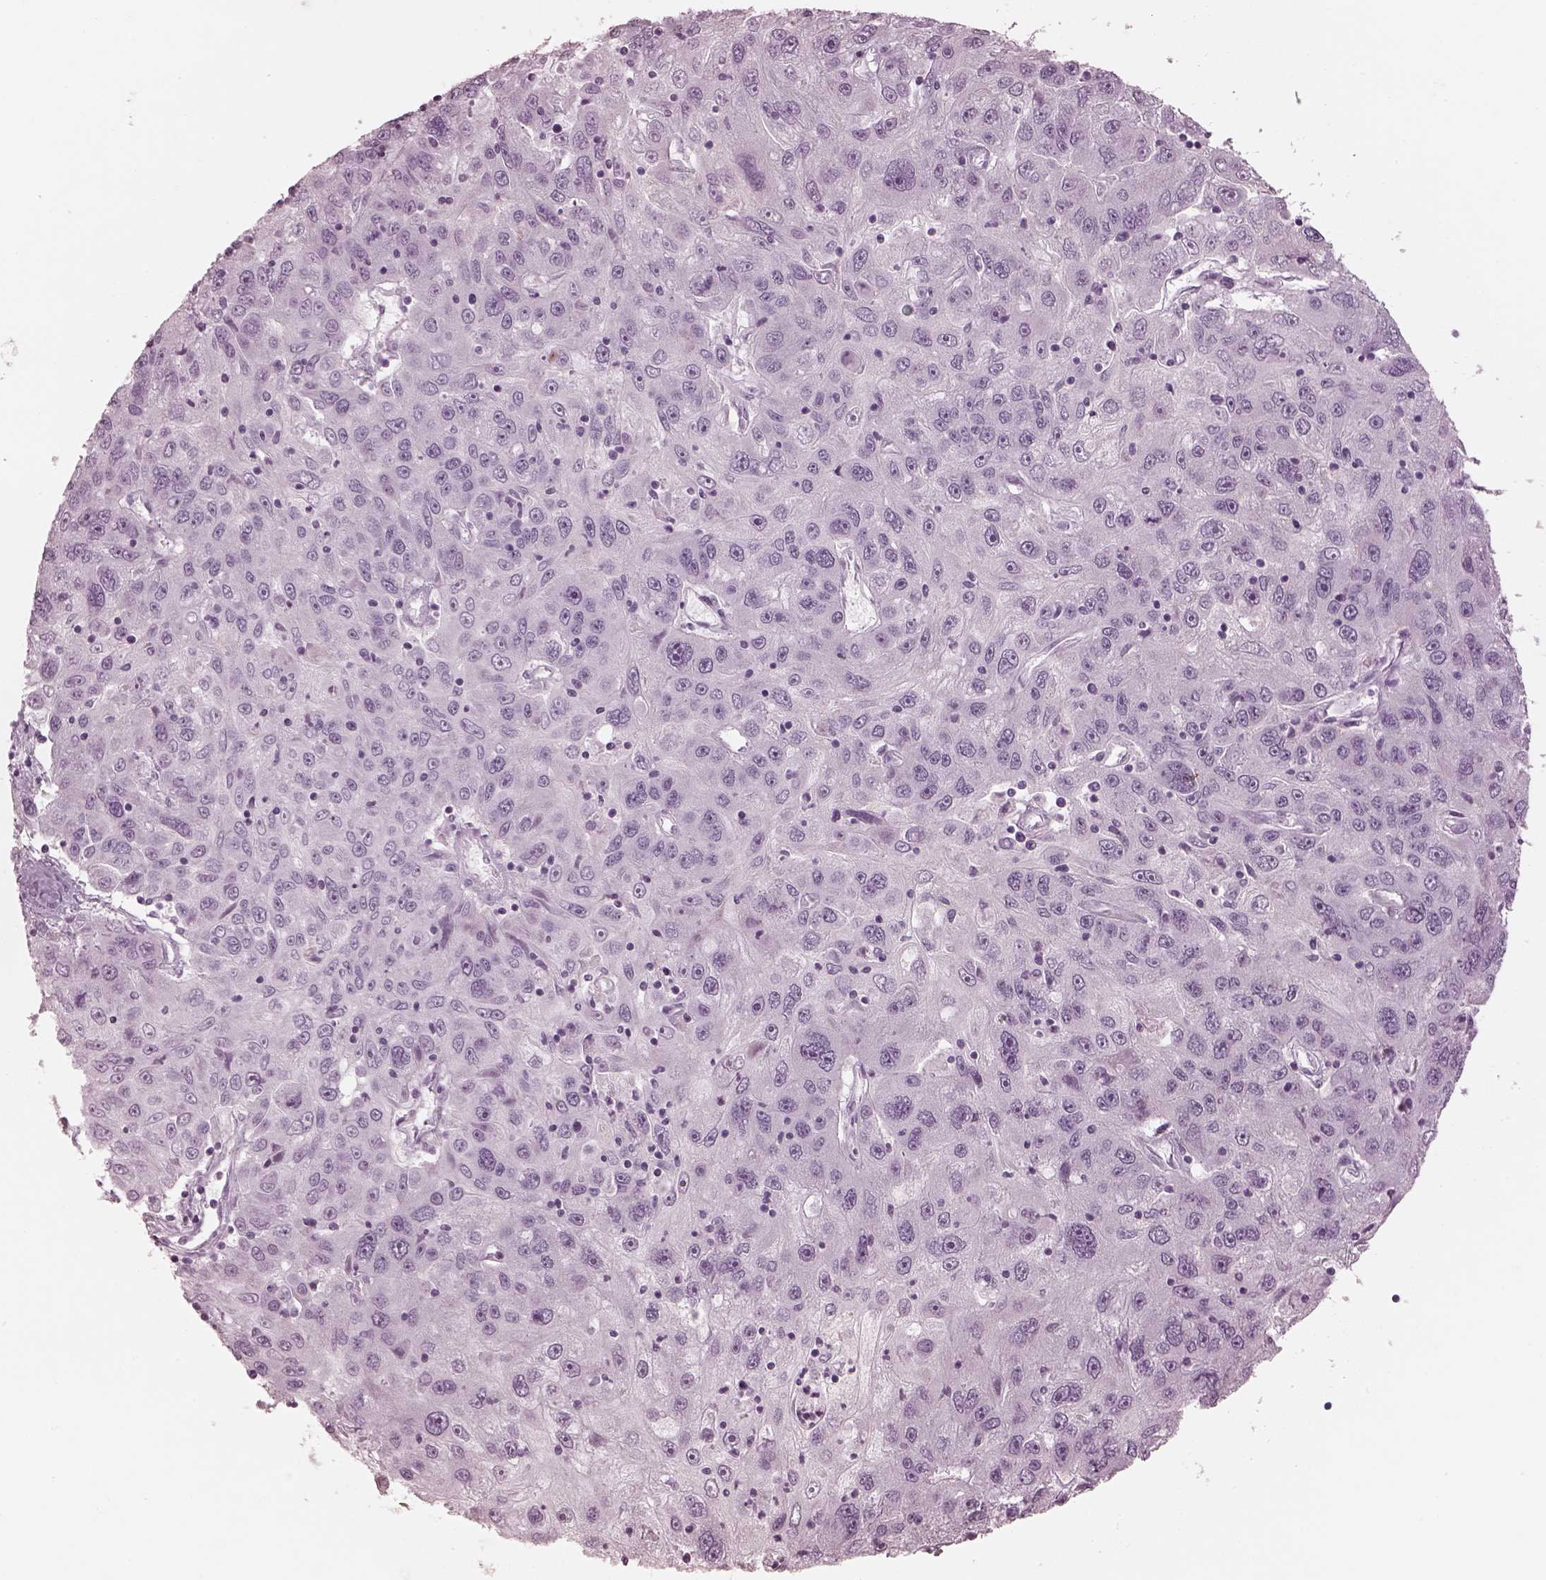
{"staining": {"intensity": "negative", "quantity": "none", "location": "none"}, "tissue": "stomach cancer", "cell_type": "Tumor cells", "image_type": "cancer", "snomed": [{"axis": "morphology", "description": "Adenocarcinoma, NOS"}, {"axis": "topography", "description": "Stomach"}], "caption": "DAB (3,3'-diaminobenzidine) immunohistochemical staining of human stomach cancer displays no significant staining in tumor cells. (Immunohistochemistry, brightfield microscopy, high magnification).", "gene": "OPN4", "patient": {"sex": "male", "age": 56}}